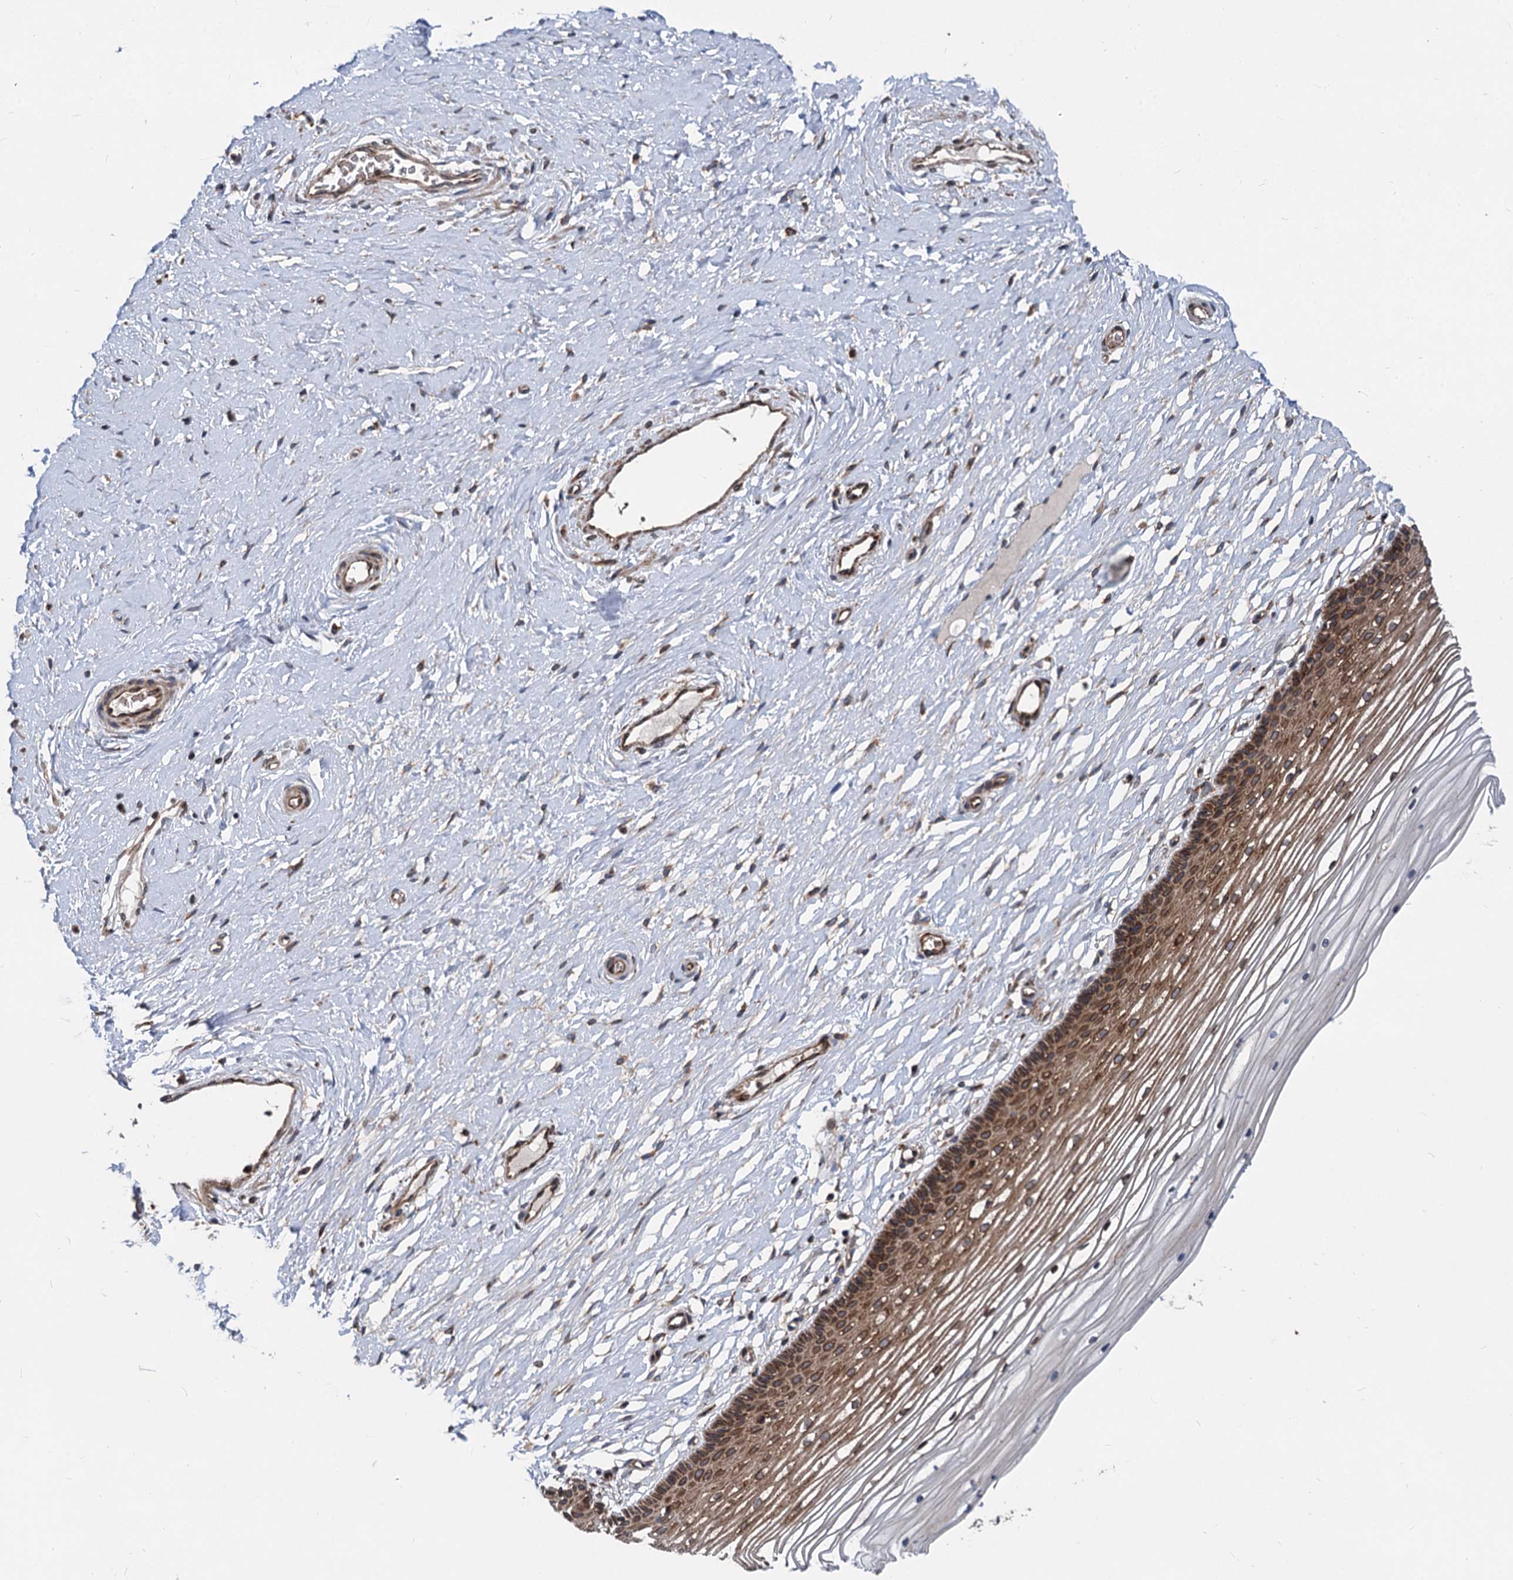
{"staining": {"intensity": "strong", "quantity": ">75%", "location": "cytoplasmic/membranous"}, "tissue": "vagina", "cell_type": "Squamous epithelial cells", "image_type": "normal", "snomed": [{"axis": "morphology", "description": "Normal tissue, NOS"}, {"axis": "topography", "description": "Vagina"}, {"axis": "topography", "description": "Cervix"}], "caption": "Immunohistochemistry (IHC) histopathology image of normal vagina: human vagina stained using immunohistochemistry (IHC) displays high levels of strong protein expression localized specifically in the cytoplasmic/membranous of squamous epithelial cells, appearing as a cytoplasmic/membranous brown color.", "gene": "STIM1", "patient": {"sex": "female", "age": 40}}